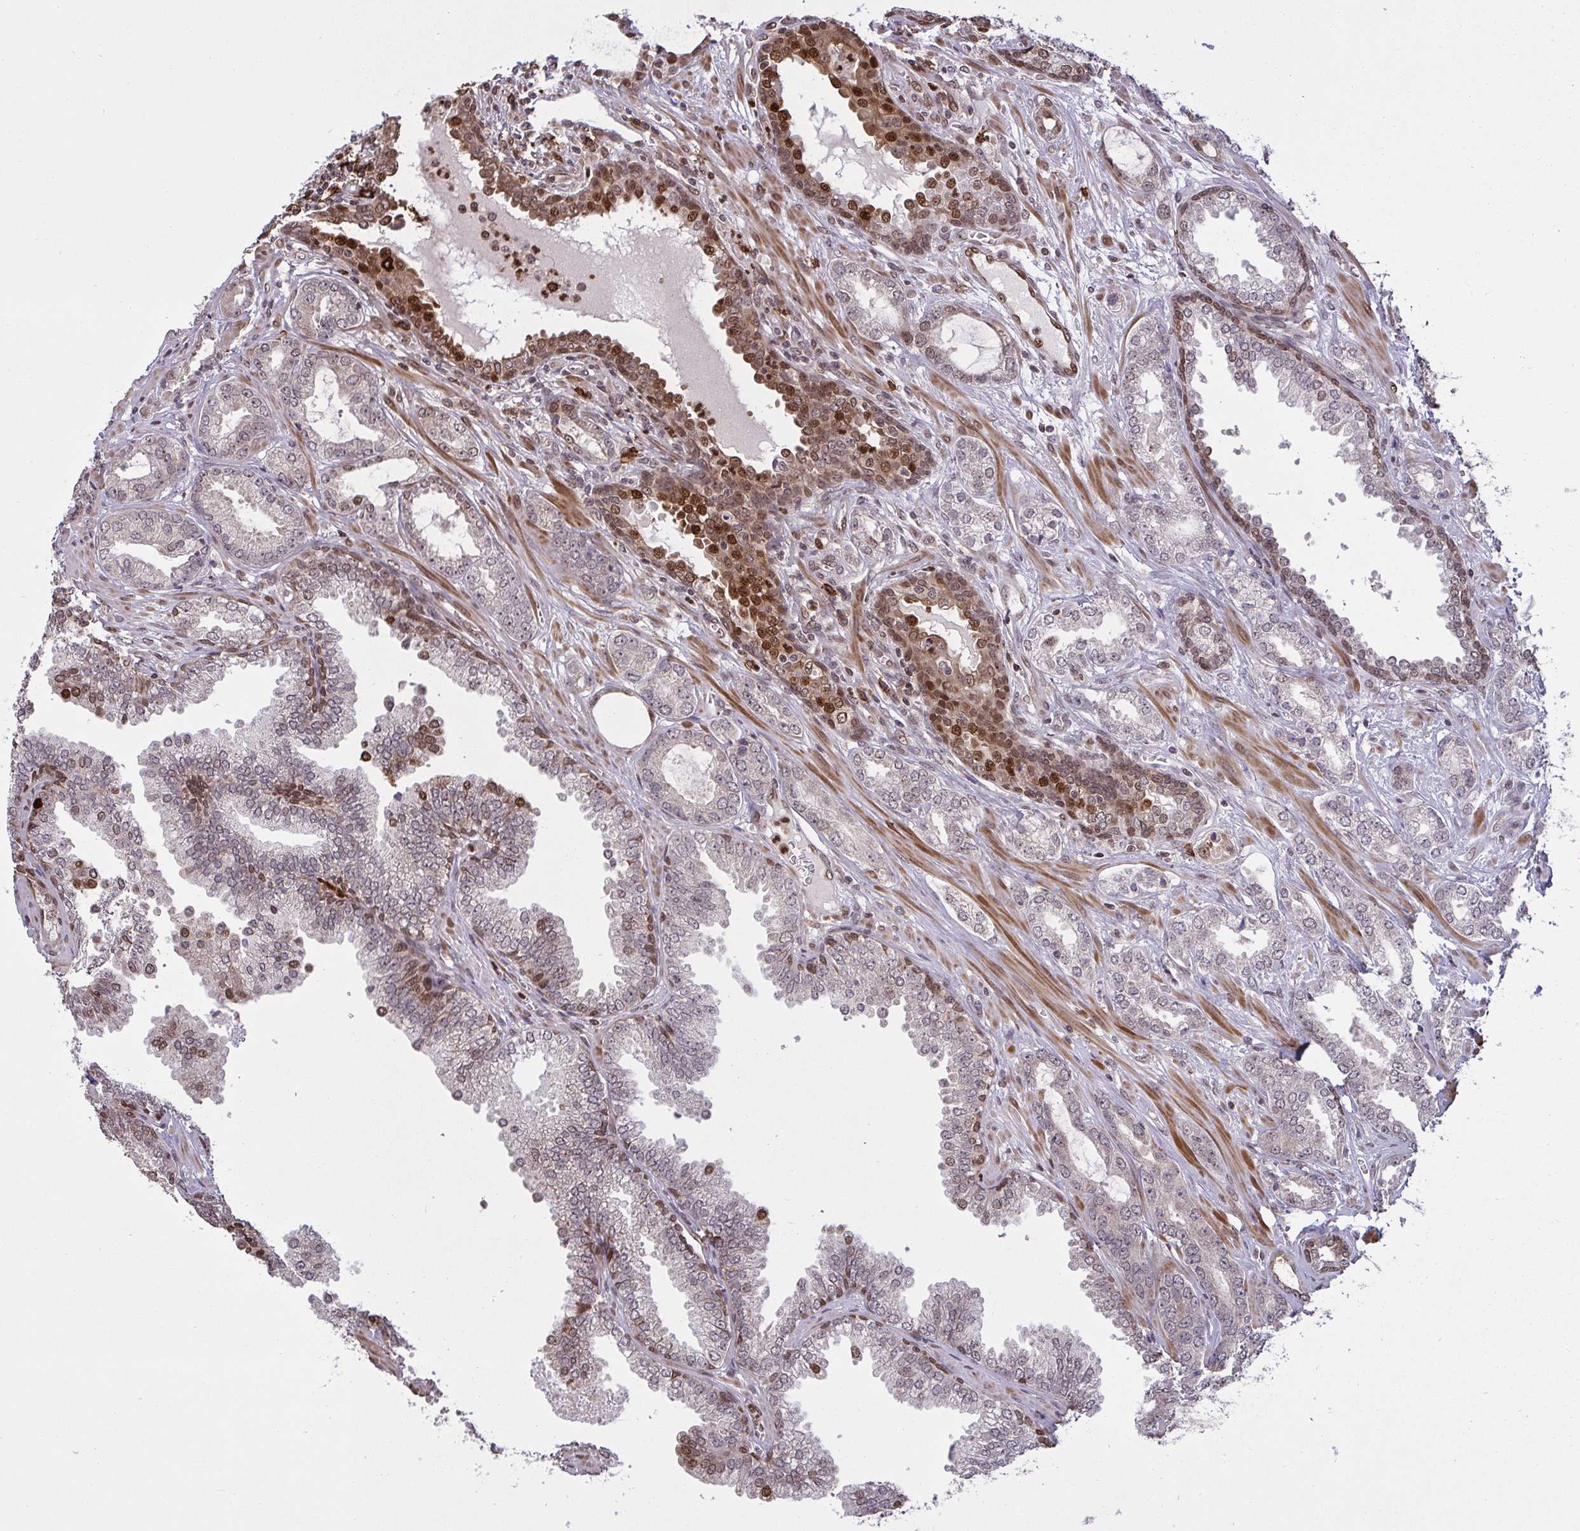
{"staining": {"intensity": "moderate", "quantity": "<25%", "location": "nuclear"}, "tissue": "prostate cancer", "cell_type": "Tumor cells", "image_type": "cancer", "snomed": [{"axis": "morphology", "description": "Adenocarcinoma, Medium grade"}, {"axis": "topography", "description": "Prostate"}], "caption": "Immunohistochemistry (IHC) (DAB (3,3'-diaminobenzidine)) staining of prostate adenocarcinoma (medium-grade) shows moderate nuclear protein staining in about <25% of tumor cells.", "gene": "UXT", "patient": {"sex": "male", "age": 57}}